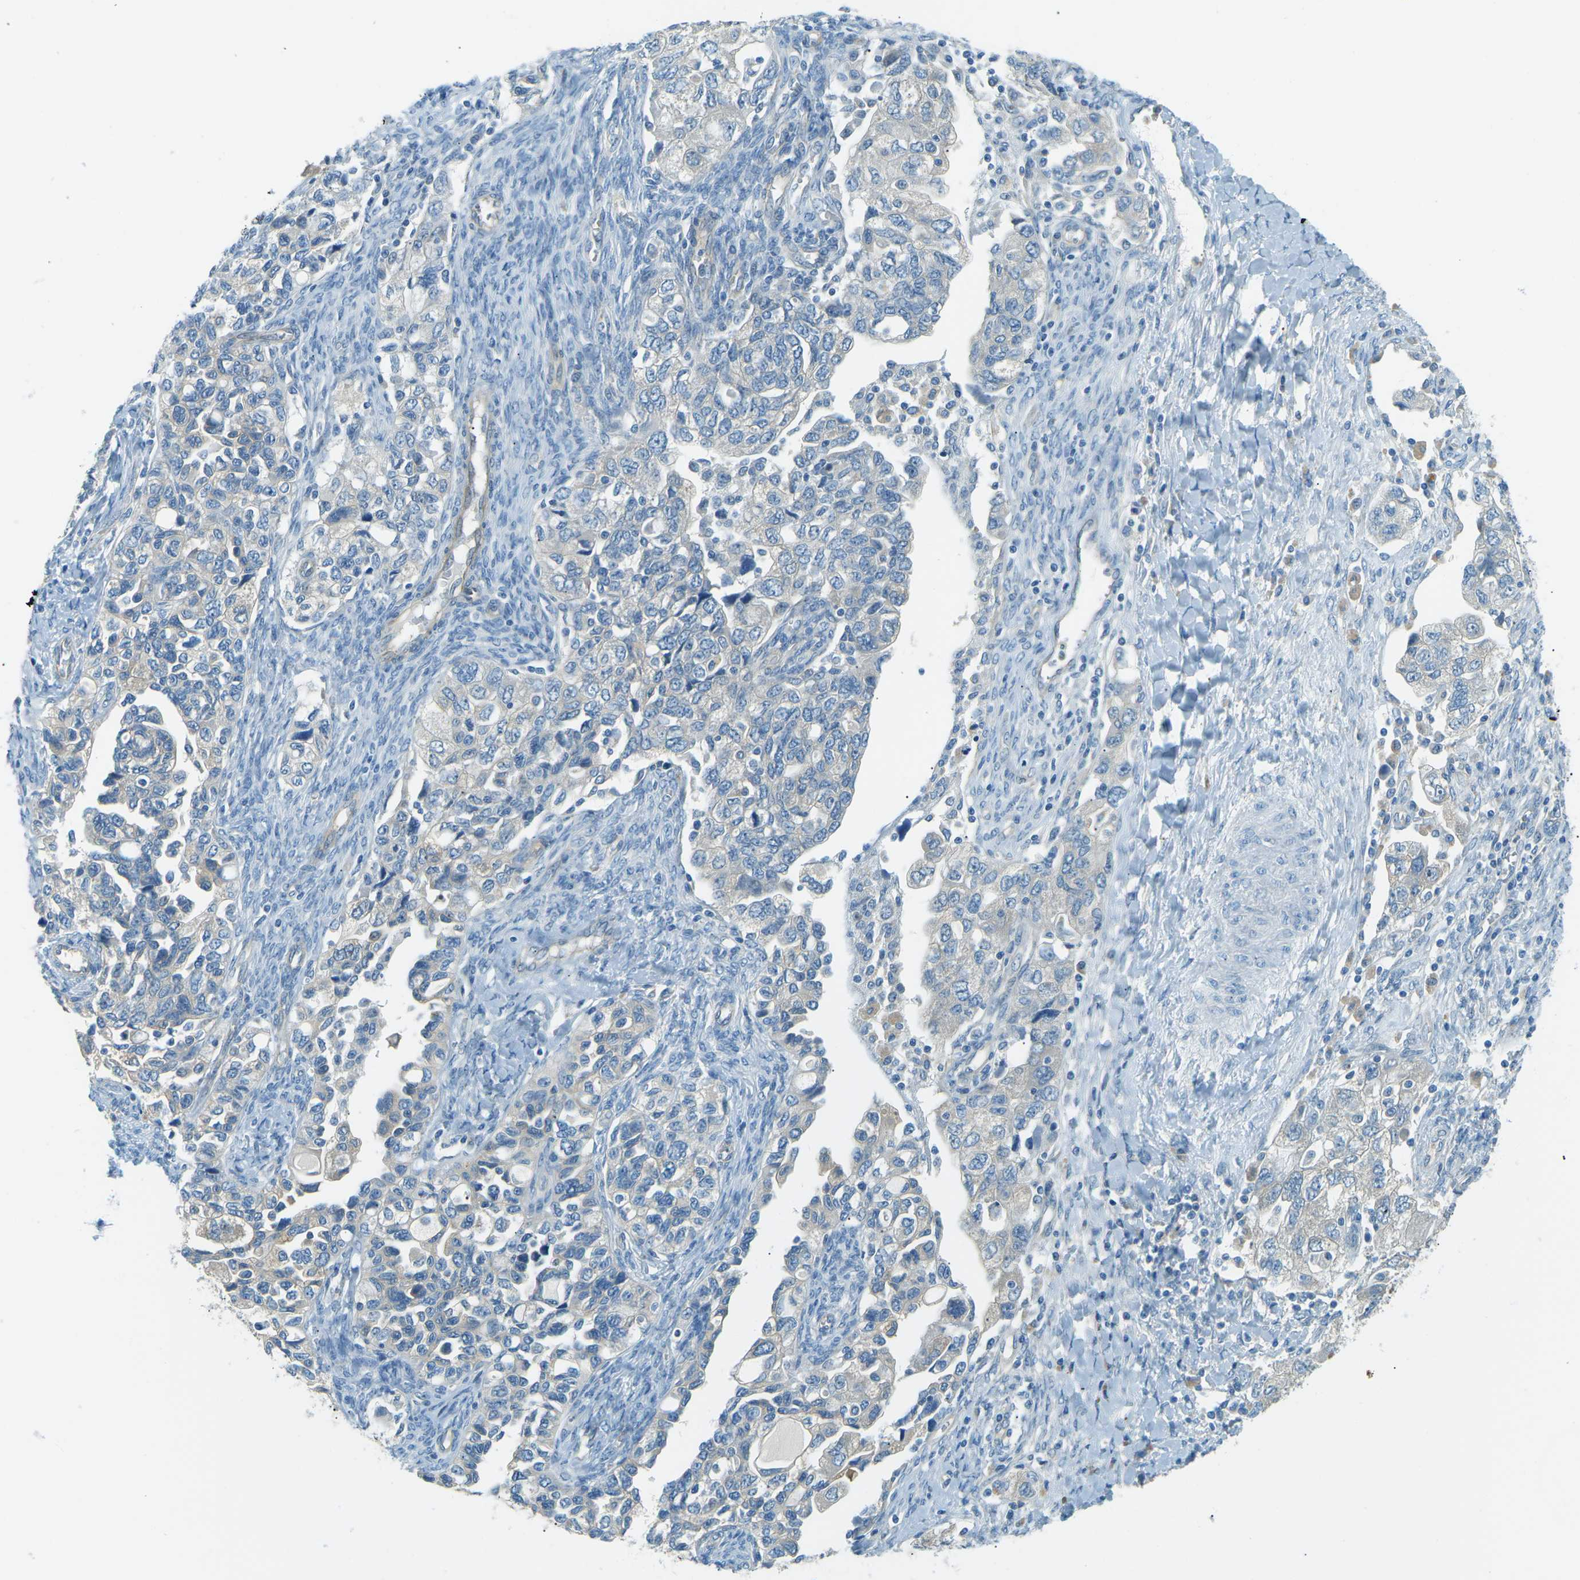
{"staining": {"intensity": "negative", "quantity": "none", "location": "none"}, "tissue": "ovarian cancer", "cell_type": "Tumor cells", "image_type": "cancer", "snomed": [{"axis": "morphology", "description": "Carcinoma, NOS"}, {"axis": "morphology", "description": "Cystadenocarcinoma, serous, NOS"}, {"axis": "topography", "description": "Ovary"}], "caption": "This is an IHC histopathology image of human ovarian cancer (carcinoma). There is no positivity in tumor cells.", "gene": "ZNF367", "patient": {"sex": "female", "age": 69}}